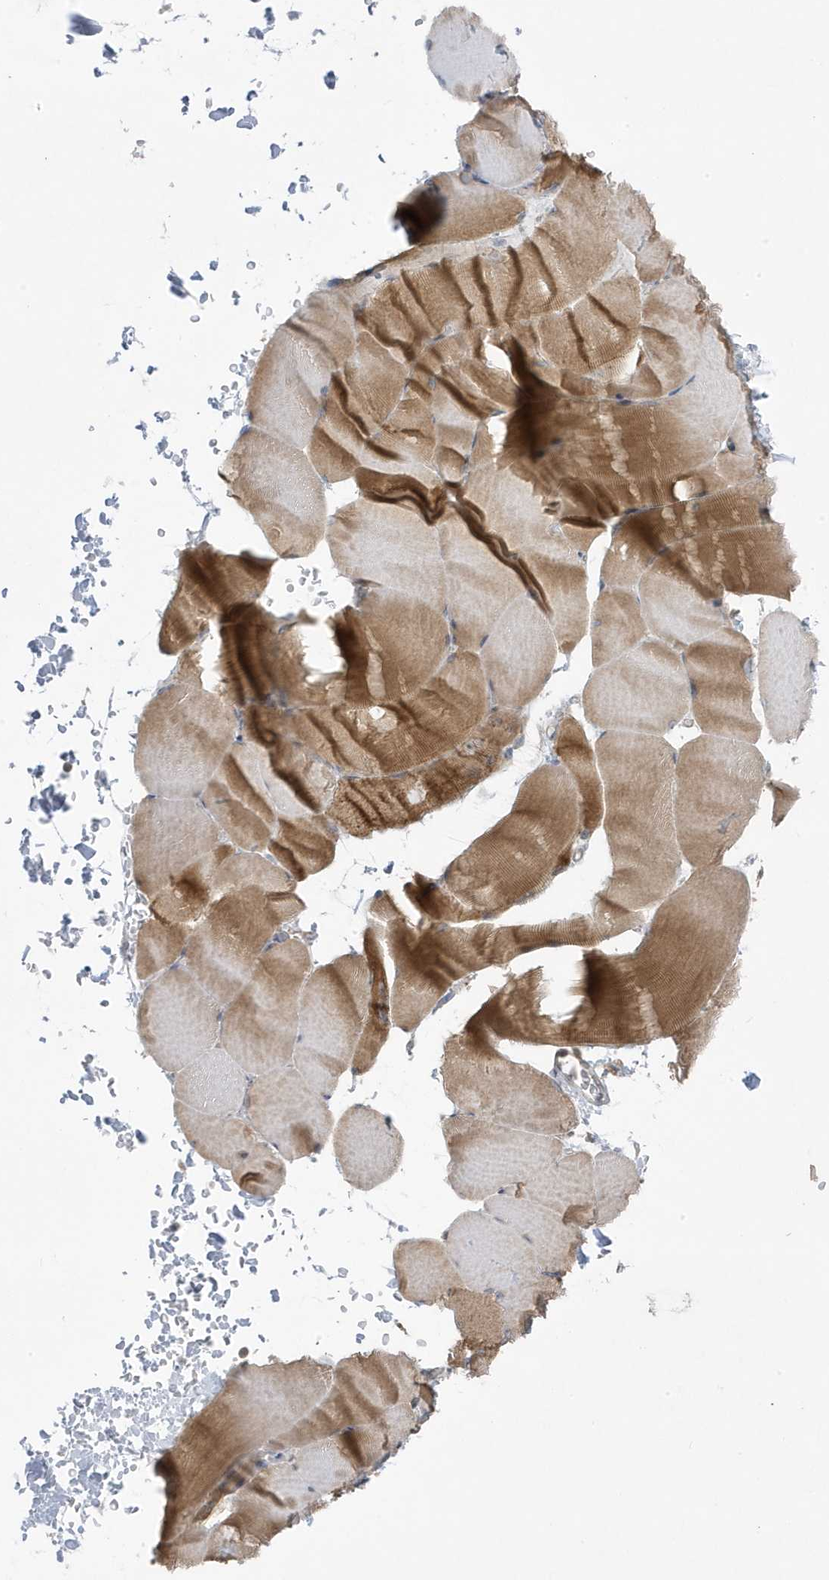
{"staining": {"intensity": "moderate", "quantity": "25%-75%", "location": "cytoplasmic/membranous"}, "tissue": "skeletal muscle", "cell_type": "Myocytes", "image_type": "normal", "snomed": [{"axis": "morphology", "description": "Normal tissue, NOS"}, {"axis": "topography", "description": "Skeletal muscle"}, {"axis": "topography", "description": "Parathyroid gland"}], "caption": "Immunohistochemical staining of benign skeletal muscle reveals medium levels of moderate cytoplasmic/membranous expression in about 25%-75% of myocytes.", "gene": "ZNF654", "patient": {"sex": "female", "age": 37}}